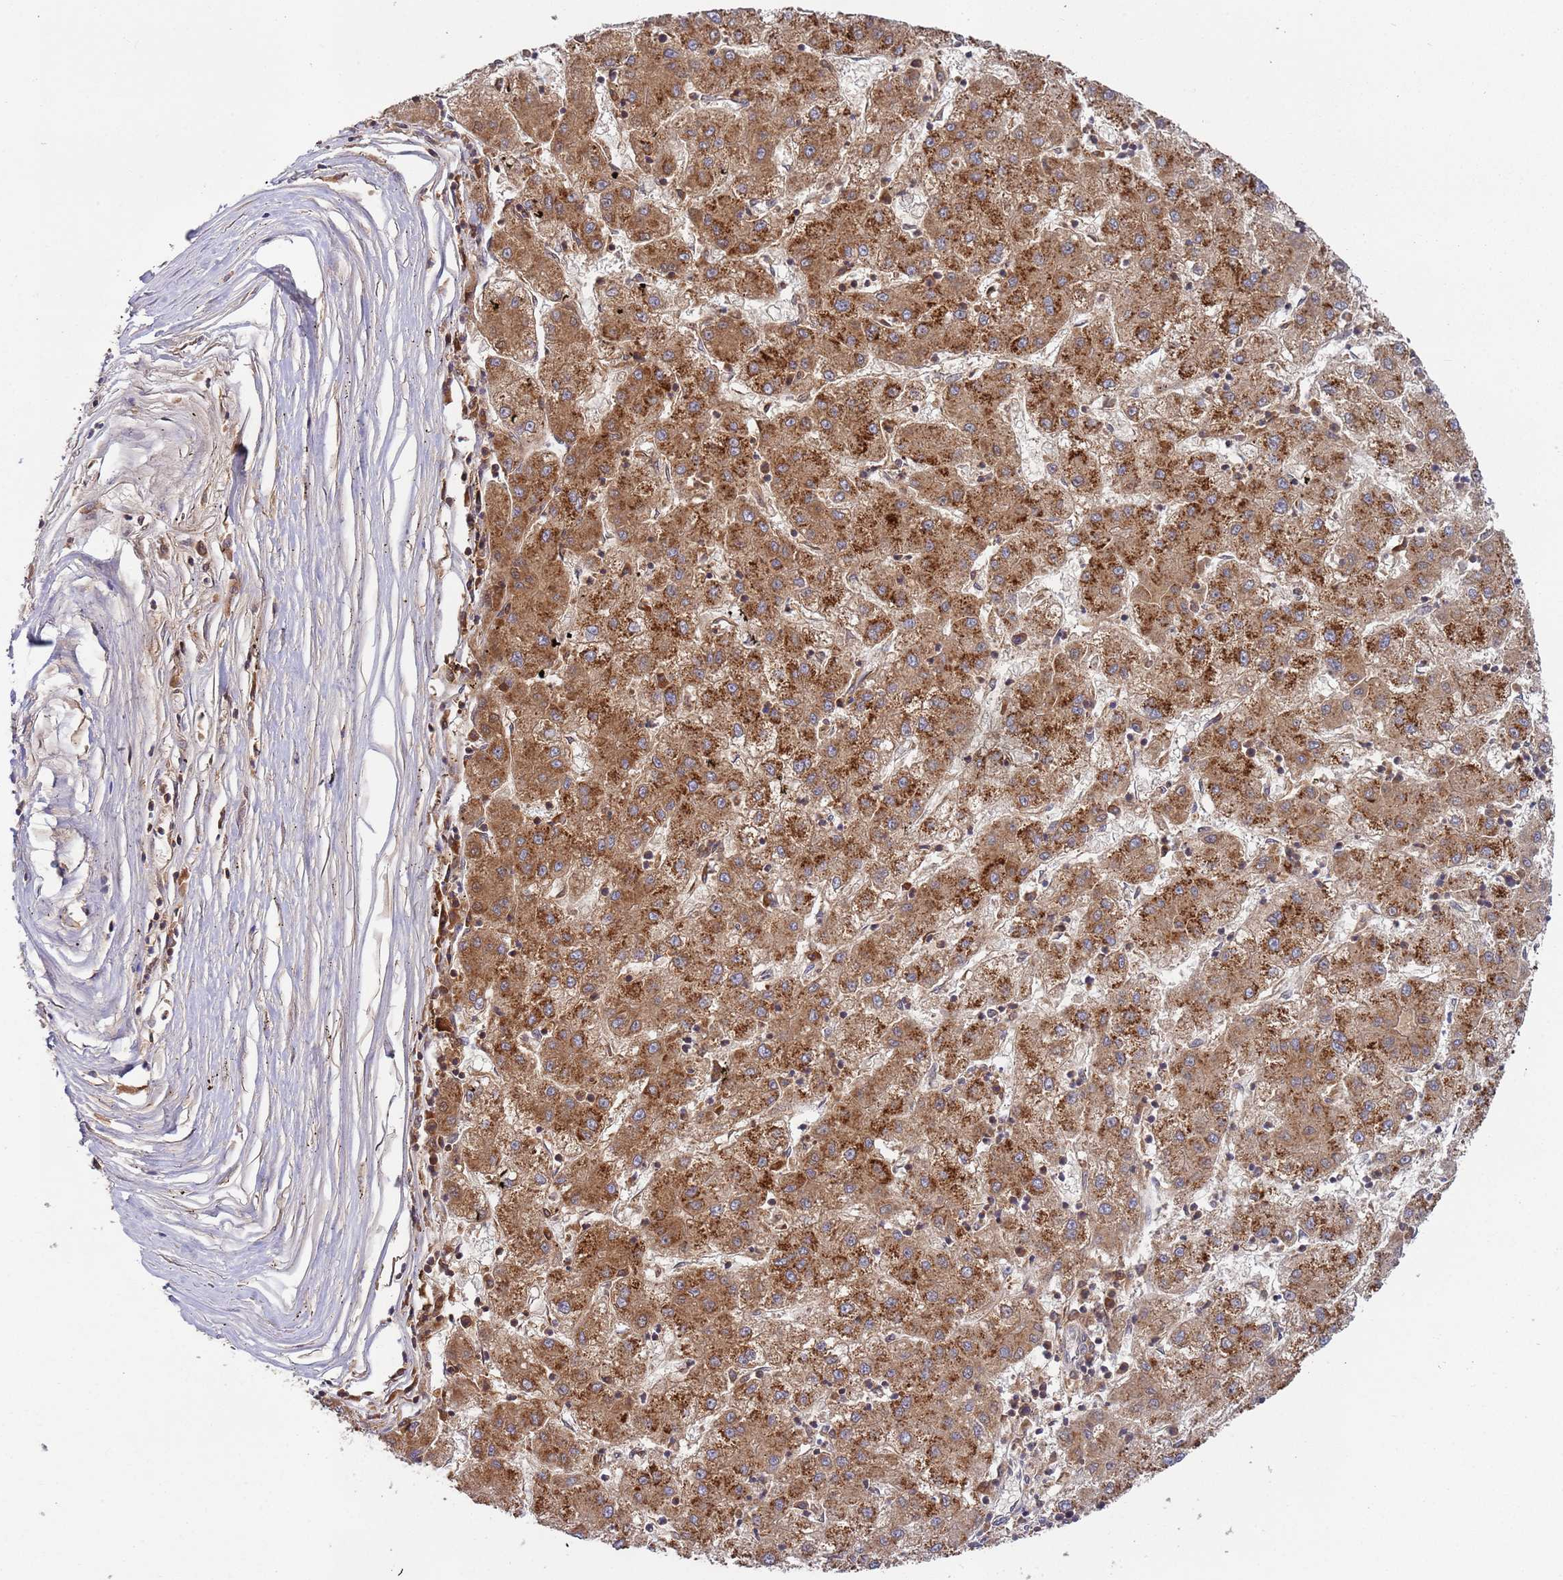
{"staining": {"intensity": "strong", "quantity": ">75%", "location": "cytoplasmic/membranous"}, "tissue": "liver cancer", "cell_type": "Tumor cells", "image_type": "cancer", "snomed": [{"axis": "morphology", "description": "Carcinoma, Hepatocellular, NOS"}, {"axis": "topography", "description": "Liver"}], "caption": "This micrograph exhibits IHC staining of hepatocellular carcinoma (liver), with high strong cytoplasmic/membranous expression in about >75% of tumor cells.", "gene": "OR5A2", "patient": {"sex": "male", "age": 72}}